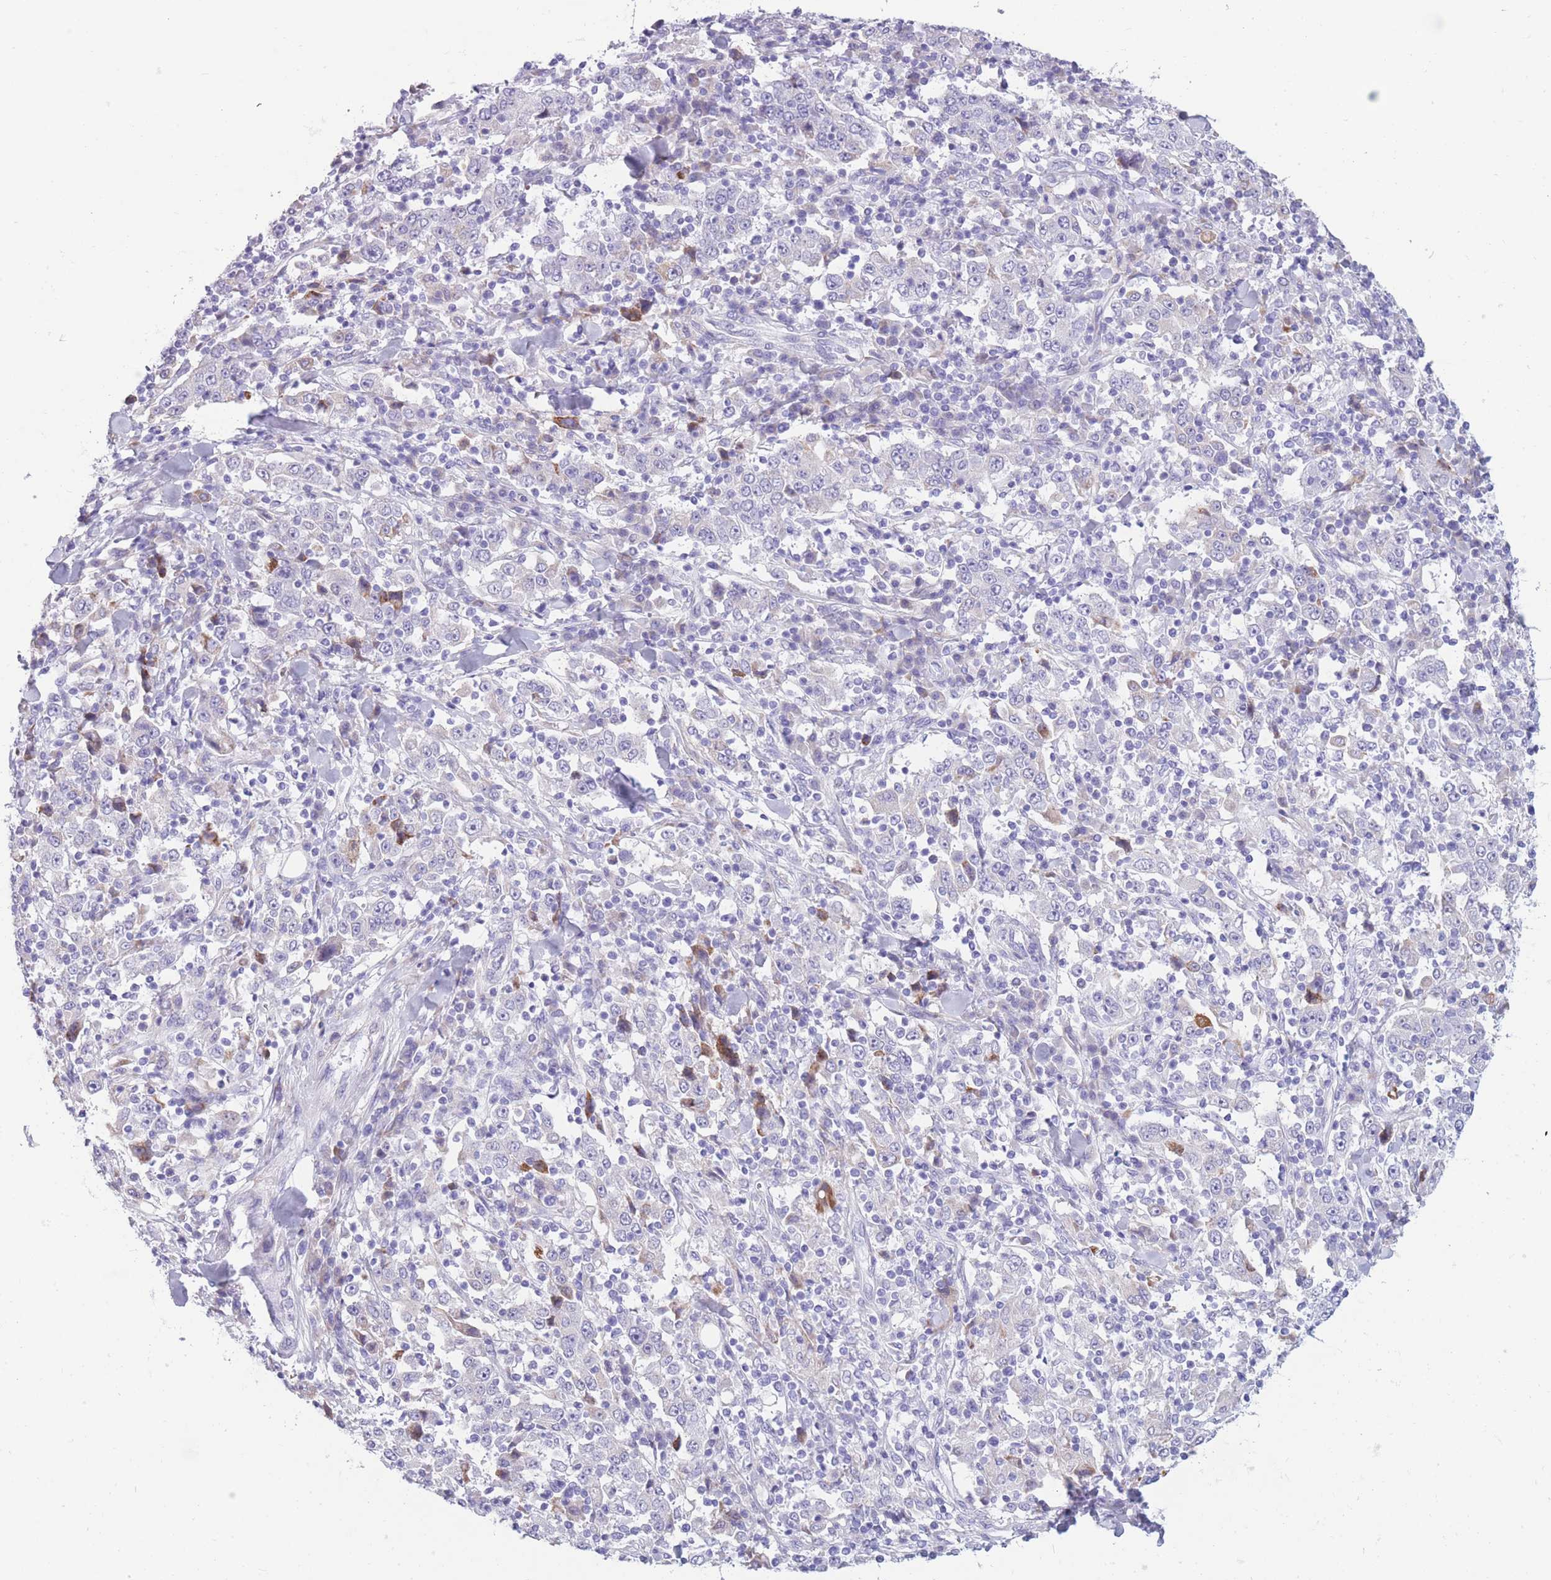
{"staining": {"intensity": "negative", "quantity": "none", "location": "none"}, "tissue": "stomach cancer", "cell_type": "Tumor cells", "image_type": "cancer", "snomed": [{"axis": "morphology", "description": "Normal tissue, NOS"}, {"axis": "morphology", "description": "Adenocarcinoma, NOS"}, {"axis": "topography", "description": "Stomach, upper"}, {"axis": "topography", "description": "Stomach"}], "caption": "This micrograph is of stomach cancer stained with immunohistochemistry (IHC) to label a protein in brown with the nuclei are counter-stained blue. There is no expression in tumor cells. The staining was performed using DAB (3,3'-diaminobenzidine) to visualize the protein expression in brown, while the nuclei were stained in blue with hematoxylin (Magnification: 20x).", "gene": "COL27A1", "patient": {"sex": "male", "age": 59}}